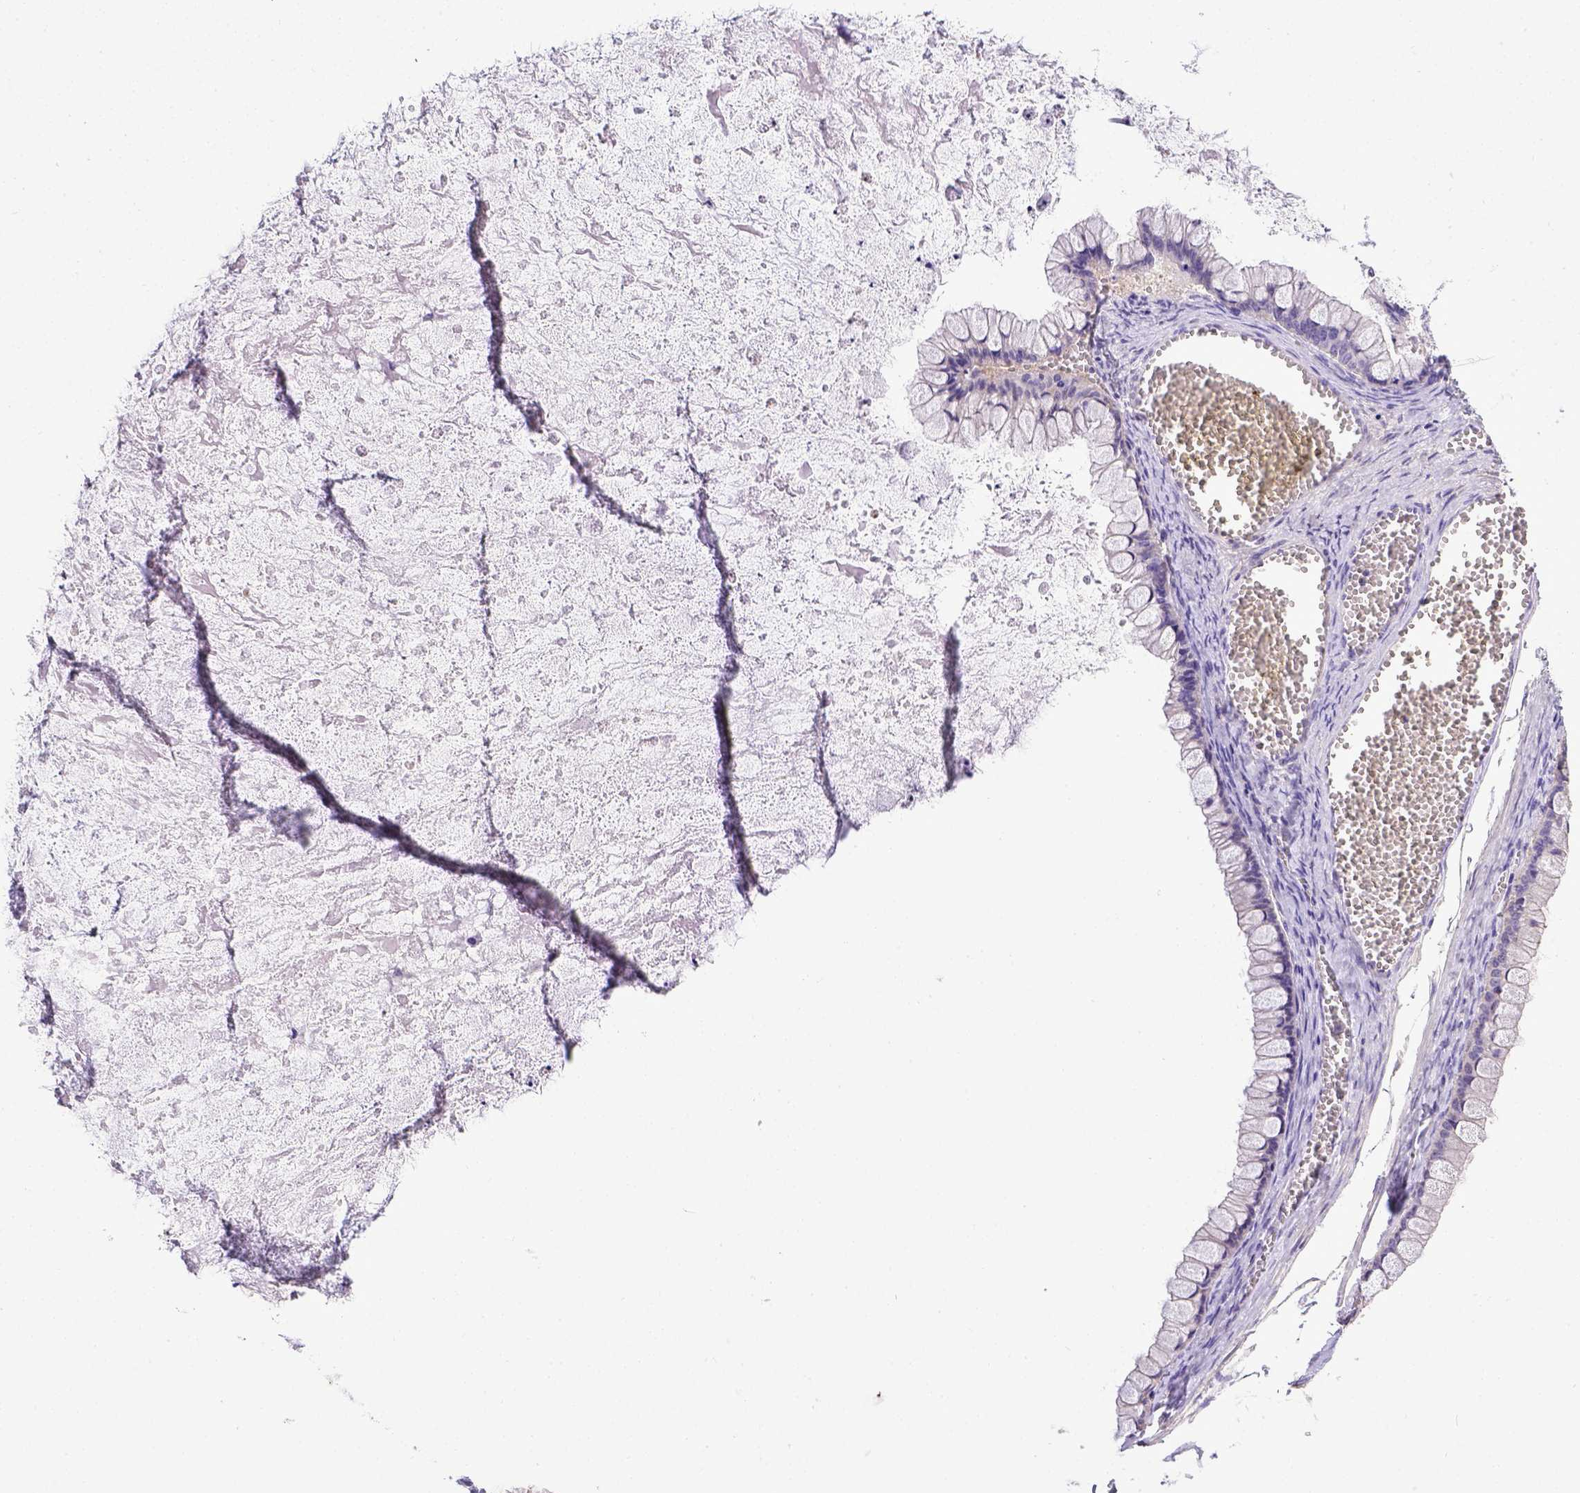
{"staining": {"intensity": "negative", "quantity": "none", "location": "none"}, "tissue": "ovarian cancer", "cell_type": "Tumor cells", "image_type": "cancer", "snomed": [{"axis": "morphology", "description": "Cystadenocarcinoma, mucinous, NOS"}, {"axis": "topography", "description": "Ovary"}], "caption": "Ovarian mucinous cystadenocarcinoma was stained to show a protein in brown. There is no significant positivity in tumor cells.", "gene": "BTN1A1", "patient": {"sex": "female", "age": 67}}